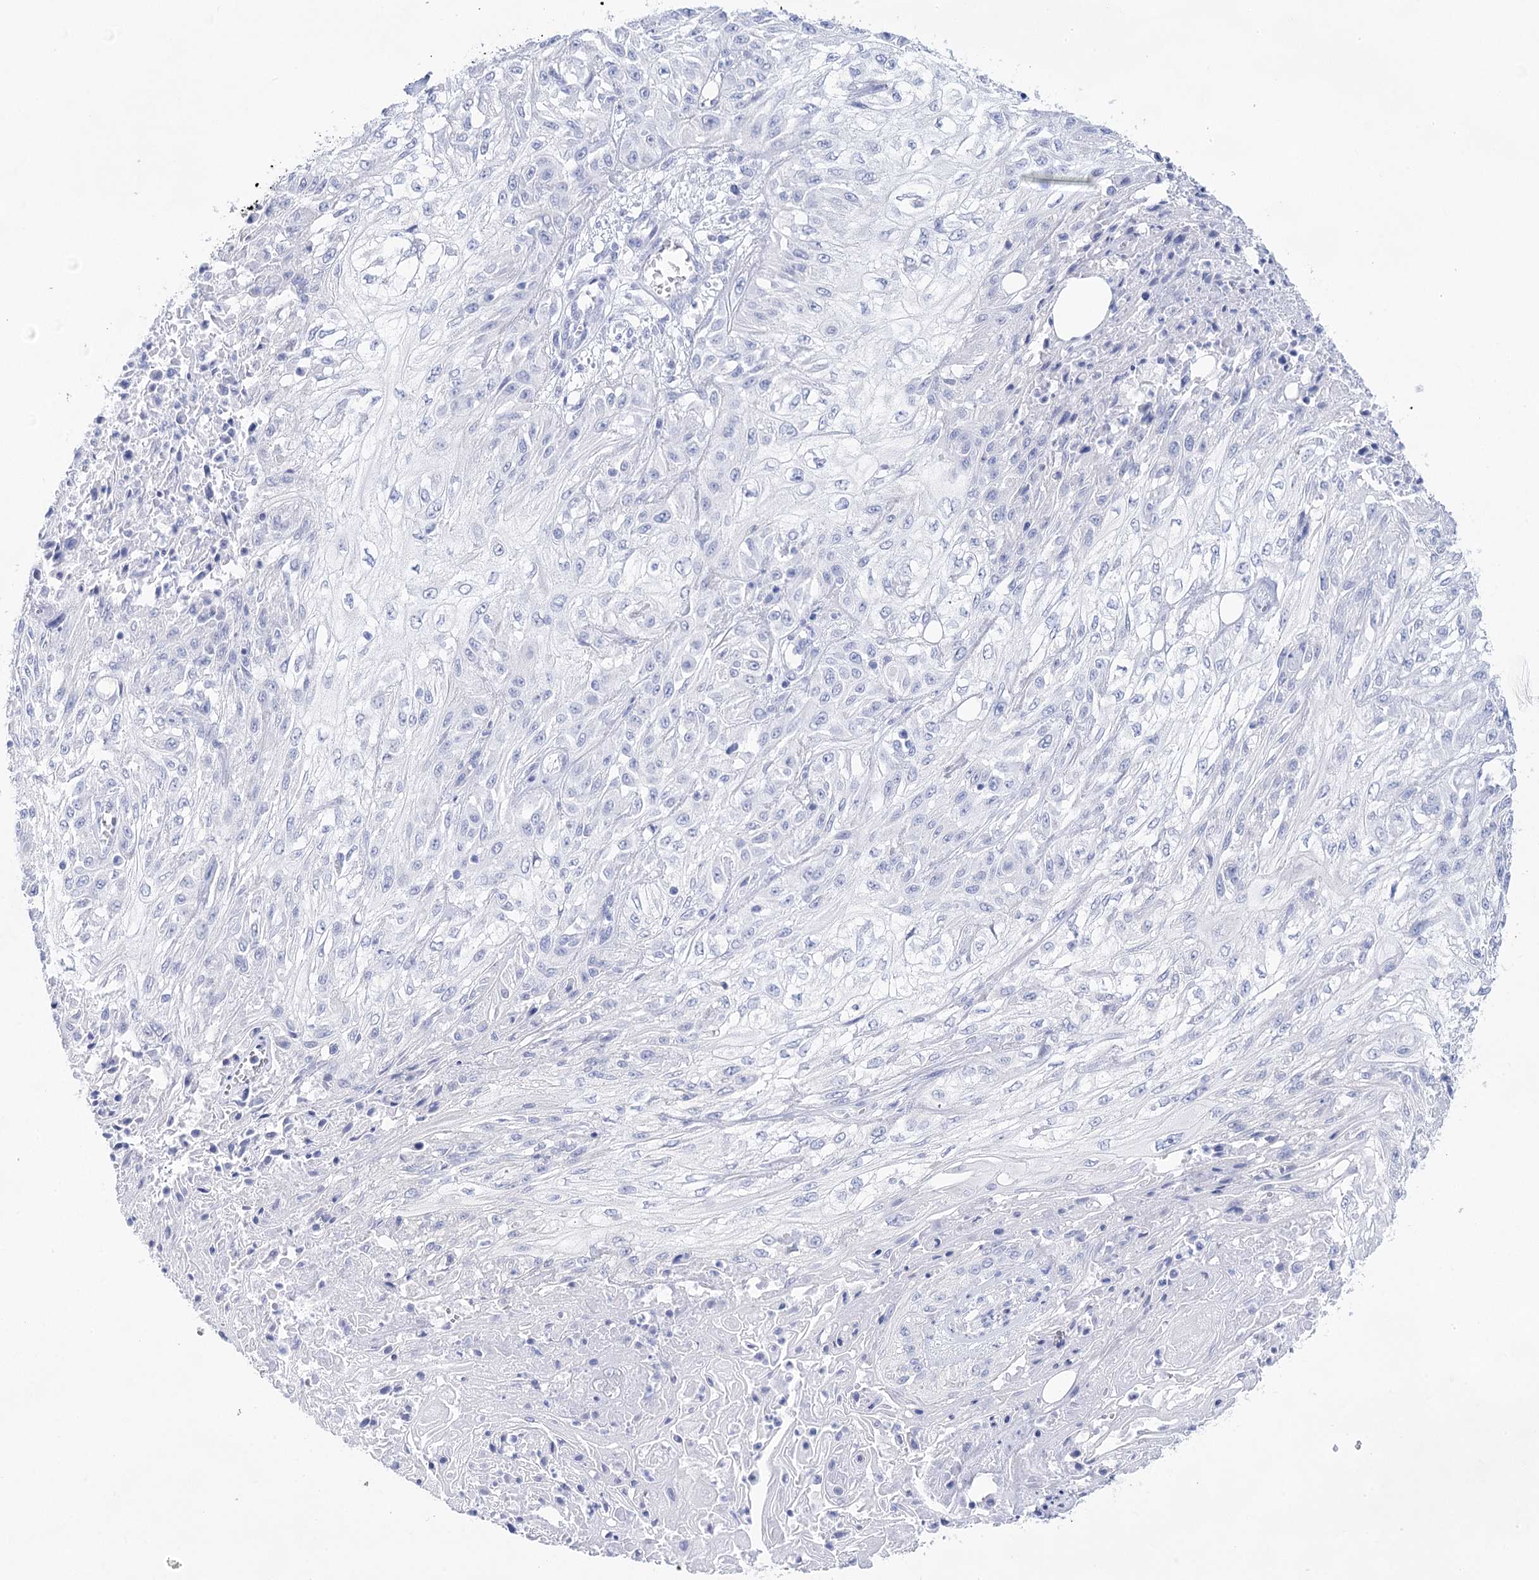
{"staining": {"intensity": "negative", "quantity": "none", "location": "none"}, "tissue": "skin cancer", "cell_type": "Tumor cells", "image_type": "cancer", "snomed": [{"axis": "morphology", "description": "Squamous cell carcinoma, NOS"}, {"axis": "morphology", "description": "Squamous cell carcinoma, metastatic, NOS"}, {"axis": "topography", "description": "Skin"}, {"axis": "topography", "description": "Lymph node"}], "caption": "A high-resolution image shows IHC staining of skin squamous cell carcinoma, which exhibits no significant positivity in tumor cells.", "gene": "LALBA", "patient": {"sex": "male", "age": 75}}